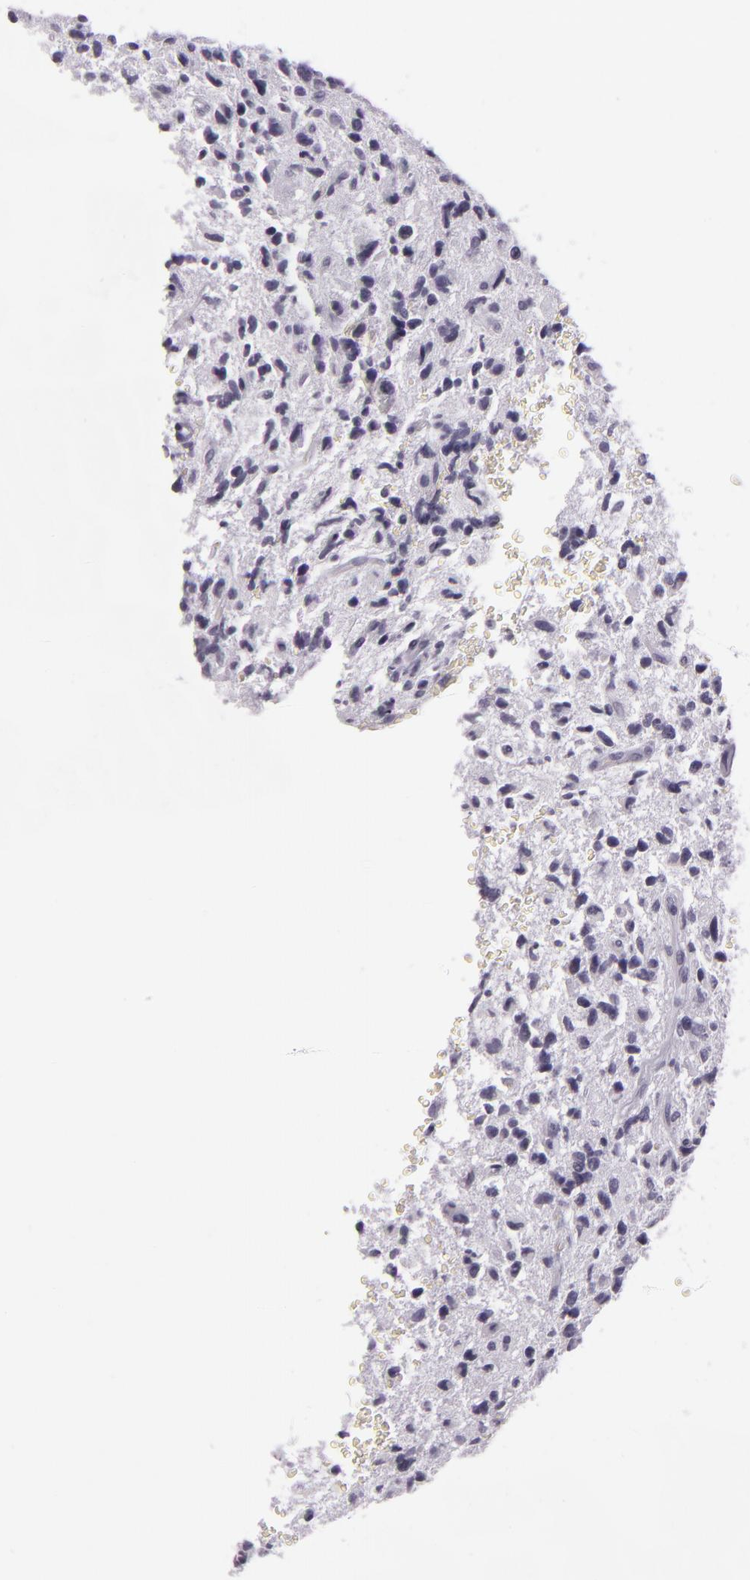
{"staining": {"intensity": "negative", "quantity": "none", "location": "none"}, "tissue": "glioma", "cell_type": "Tumor cells", "image_type": "cancer", "snomed": [{"axis": "morphology", "description": "Glioma, malignant, High grade"}, {"axis": "topography", "description": "Brain"}], "caption": "The micrograph reveals no significant staining in tumor cells of malignant glioma (high-grade).", "gene": "MCM3", "patient": {"sex": "female", "age": 60}}